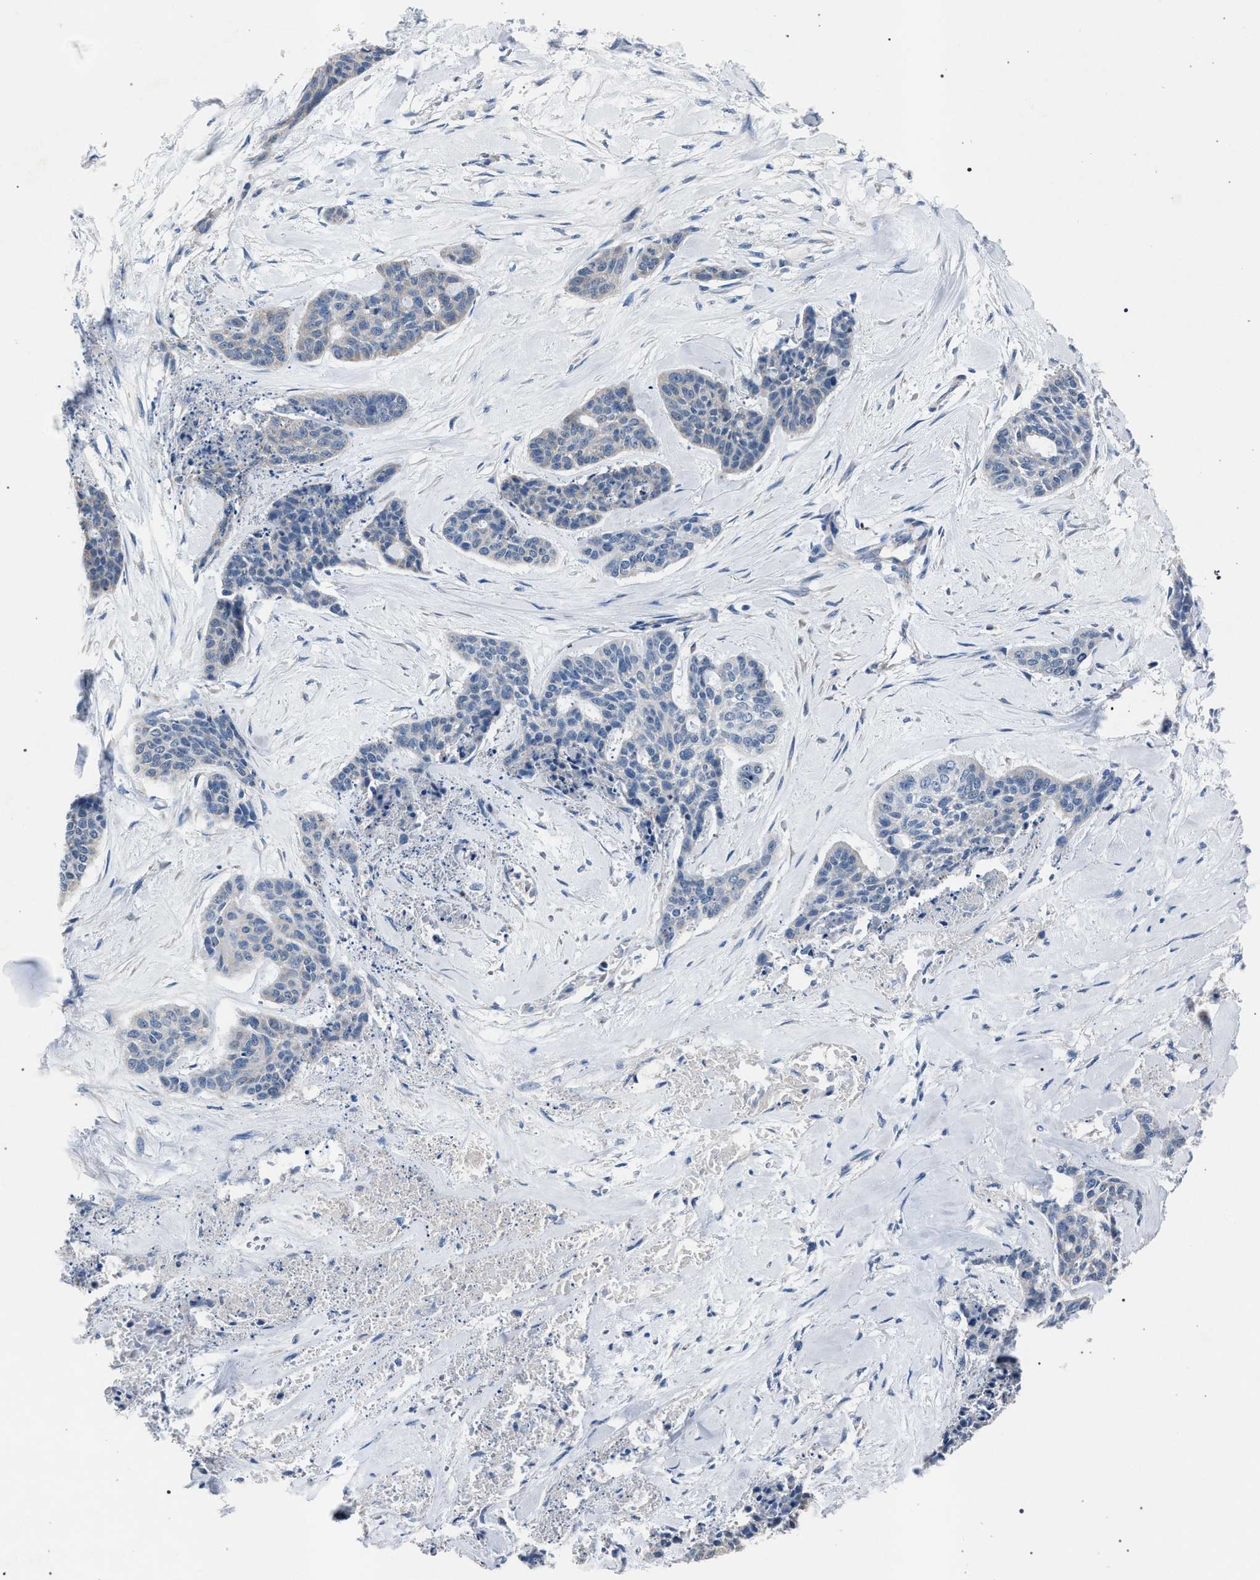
{"staining": {"intensity": "negative", "quantity": "none", "location": "none"}, "tissue": "skin cancer", "cell_type": "Tumor cells", "image_type": "cancer", "snomed": [{"axis": "morphology", "description": "Basal cell carcinoma"}, {"axis": "topography", "description": "Skin"}], "caption": "DAB (3,3'-diaminobenzidine) immunohistochemical staining of skin basal cell carcinoma exhibits no significant staining in tumor cells. Brightfield microscopy of IHC stained with DAB (brown) and hematoxylin (blue), captured at high magnification.", "gene": "CRYZ", "patient": {"sex": "female", "age": 64}}